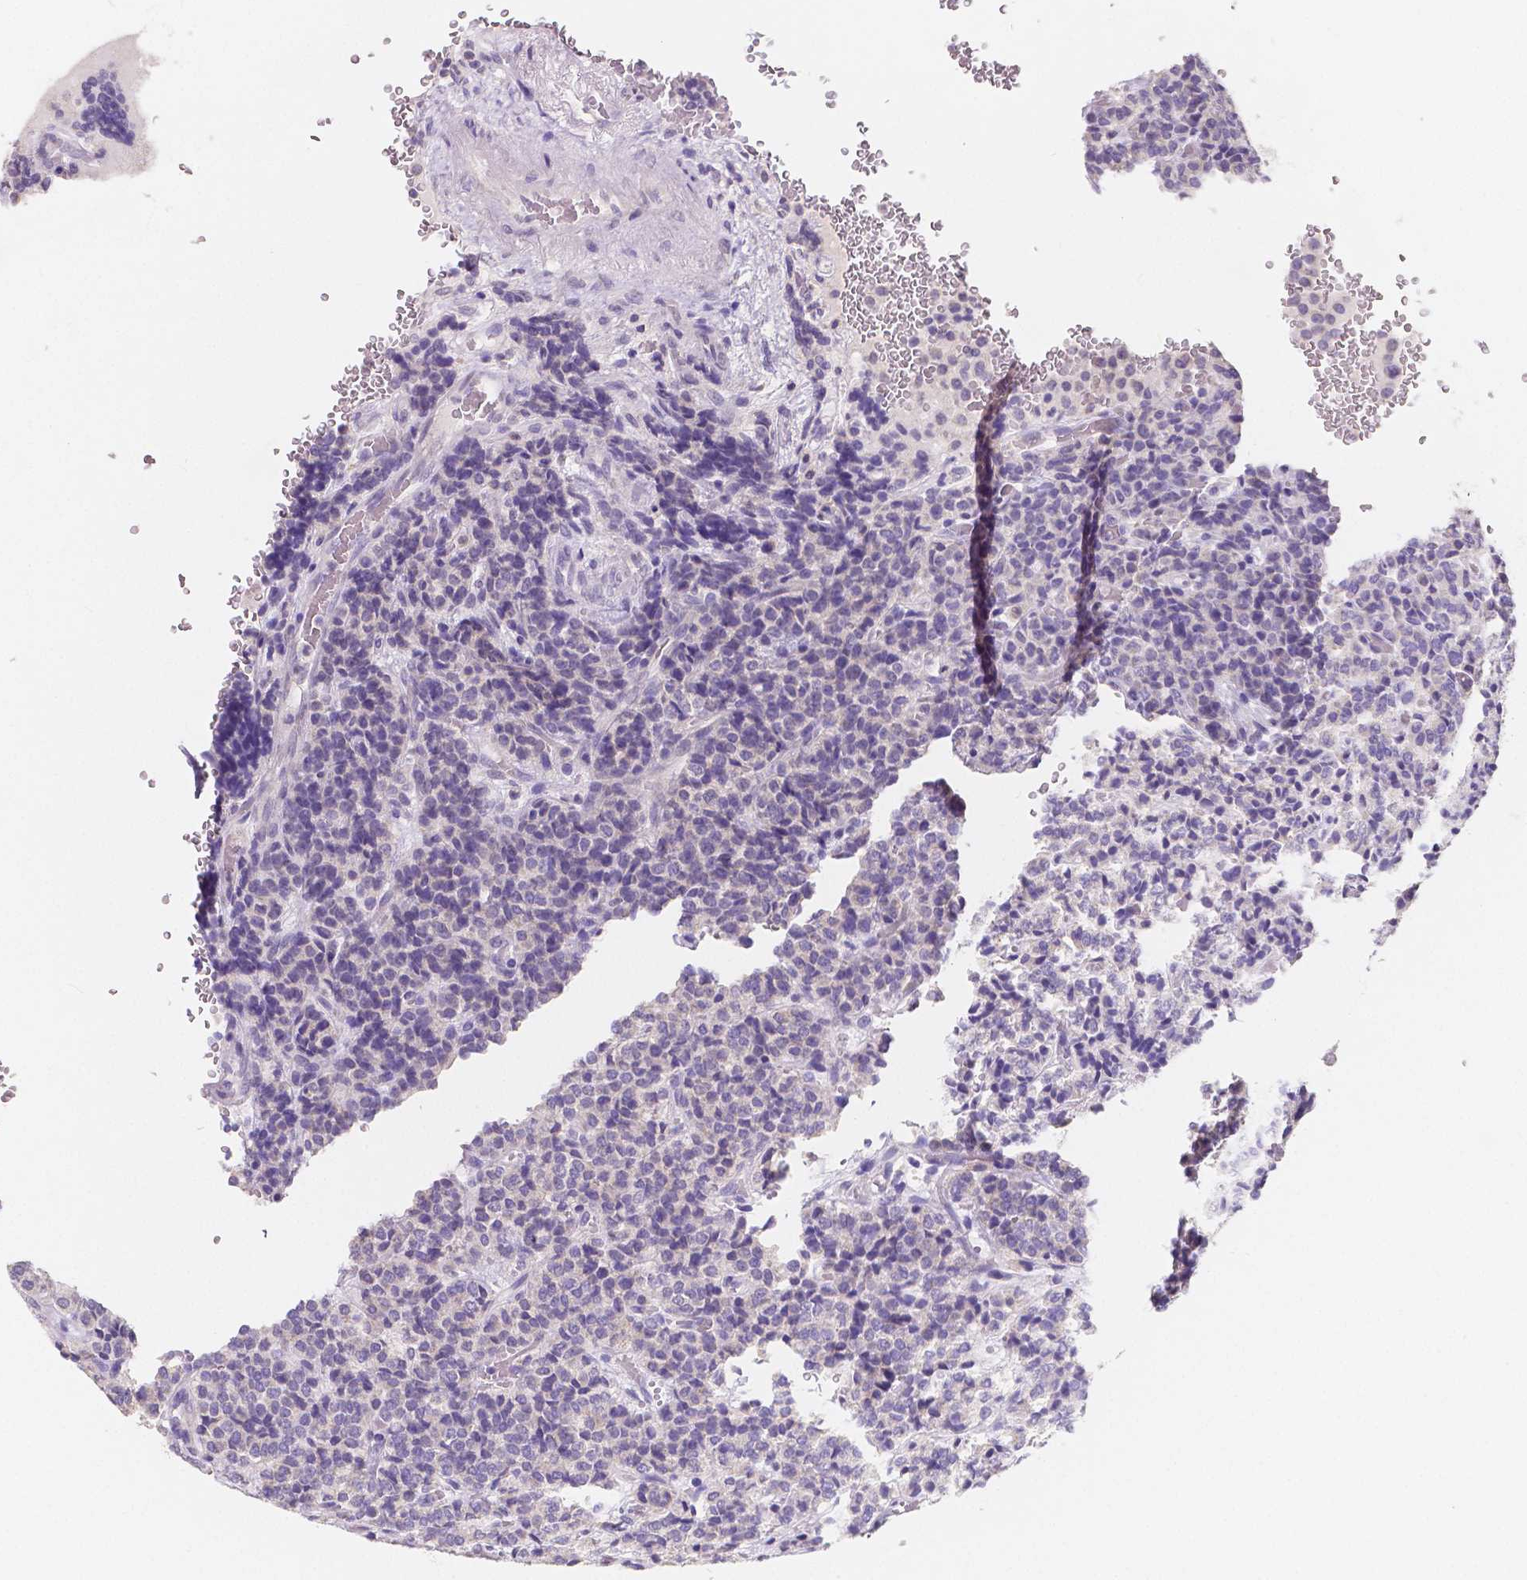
{"staining": {"intensity": "negative", "quantity": "none", "location": "none"}, "tissue": "carcinoid", "cell_type": "Tumor cells", "image_type": "cancer", "snomed": [{"axis": "morphology", "description": "Carcinoid, malignant, NOS"}, {"axis": "topography", "description": "Pancreas"}], "caption": "Immunohistochemistry (IHC) image of carcinoid stained for a protein (brown), which displays no positivity in tumor cells.", "gene": "ACP5", "patient": {"sex": "male", "age": 36}}